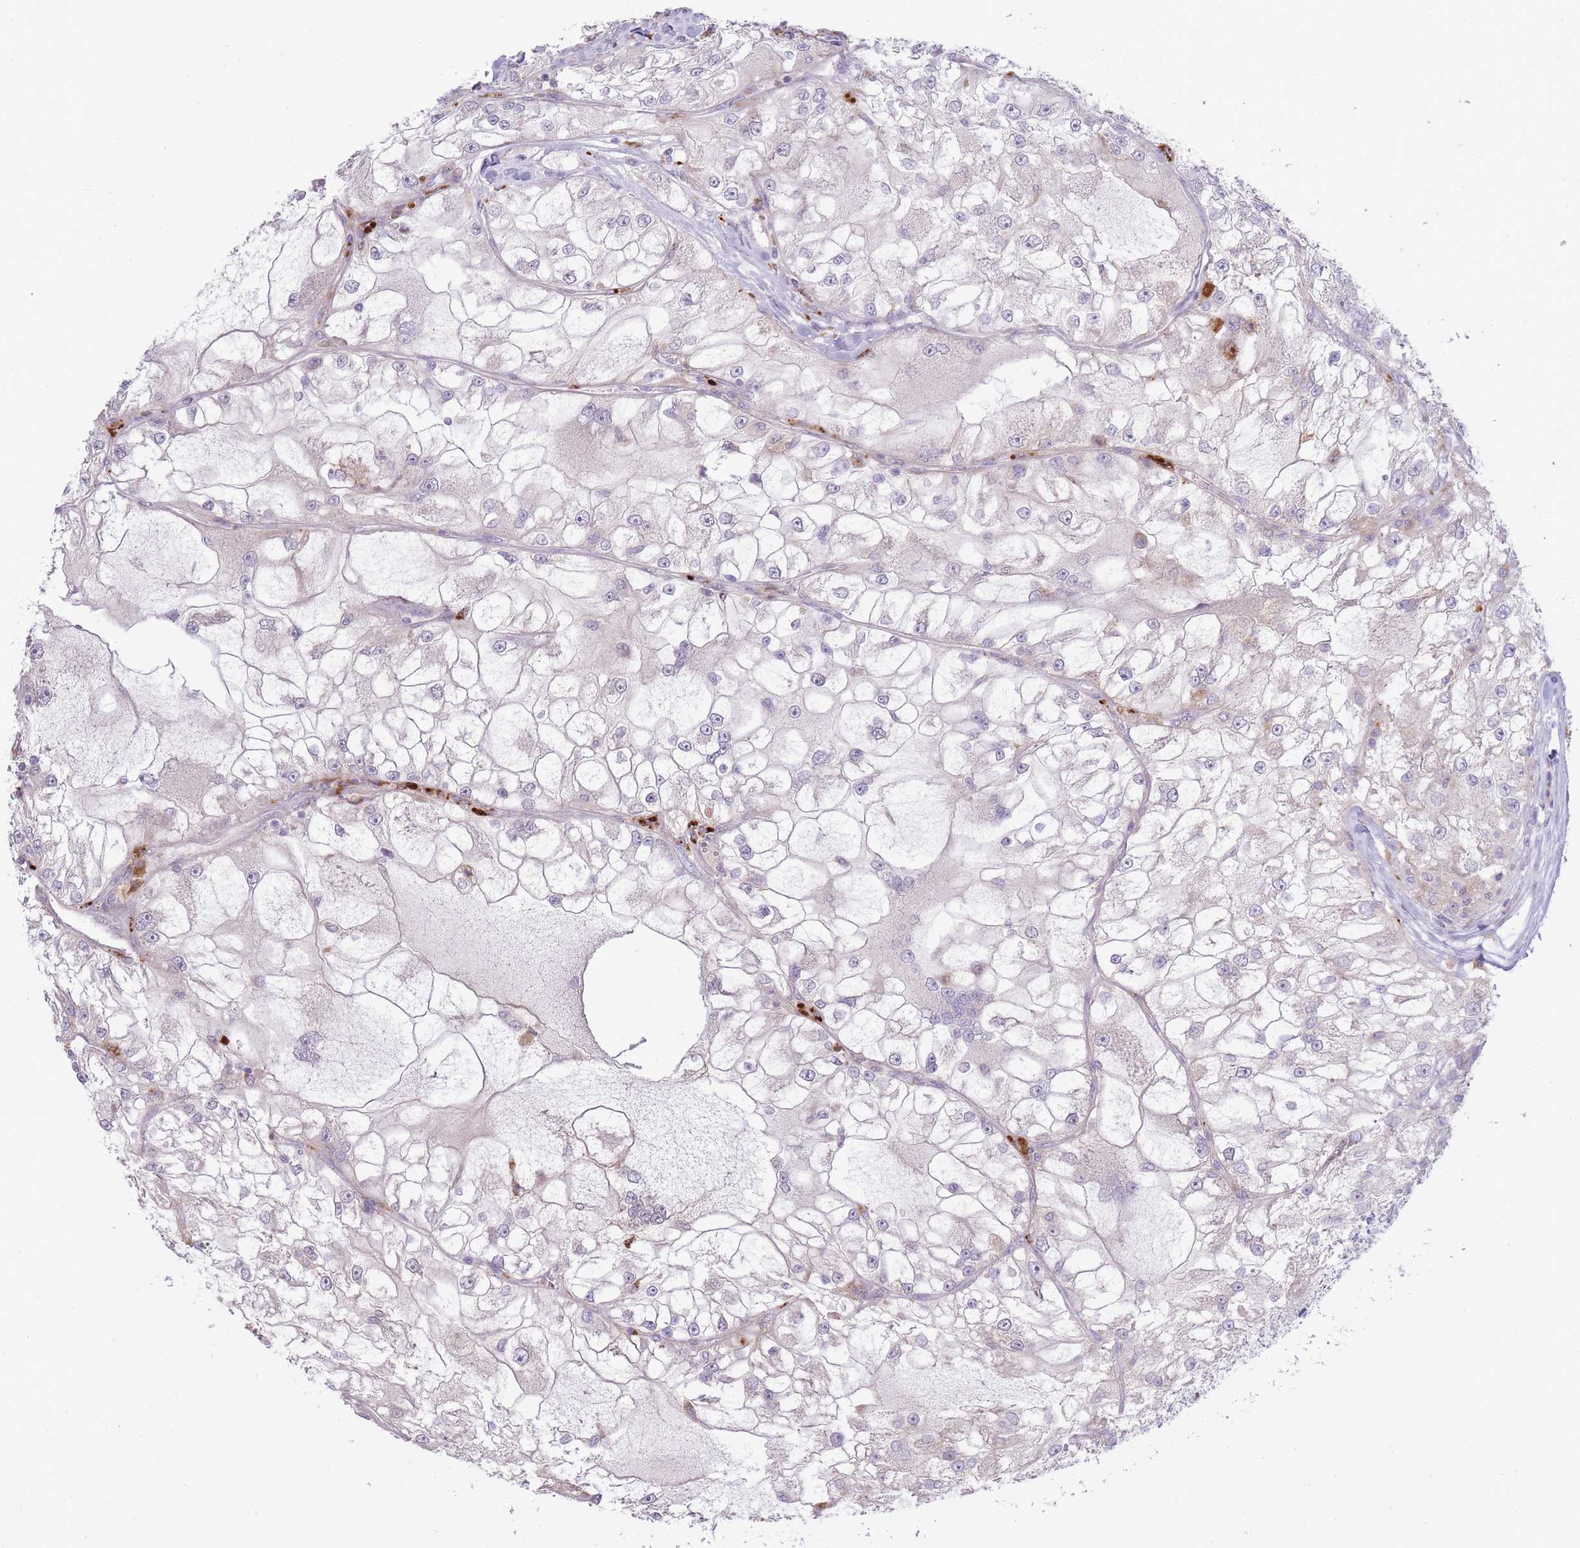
{"staining": {"intensity": "negative", "quantity": "none", "location": "none"}, "tissue": "renal cancer", "cell_type": "Tumor cells", "image_type": "cancer", "snomed": [{"axis": "morphology", "description": "Adenocarcinoma, NOS"}, {"axis": "topography", "description": "Kidney"}], "caption": "Tumor cells show no significant positivity in renal adenocarcinoma.", "gene": "TRIM61", "patient": {"sex": "female", "age": 72}}